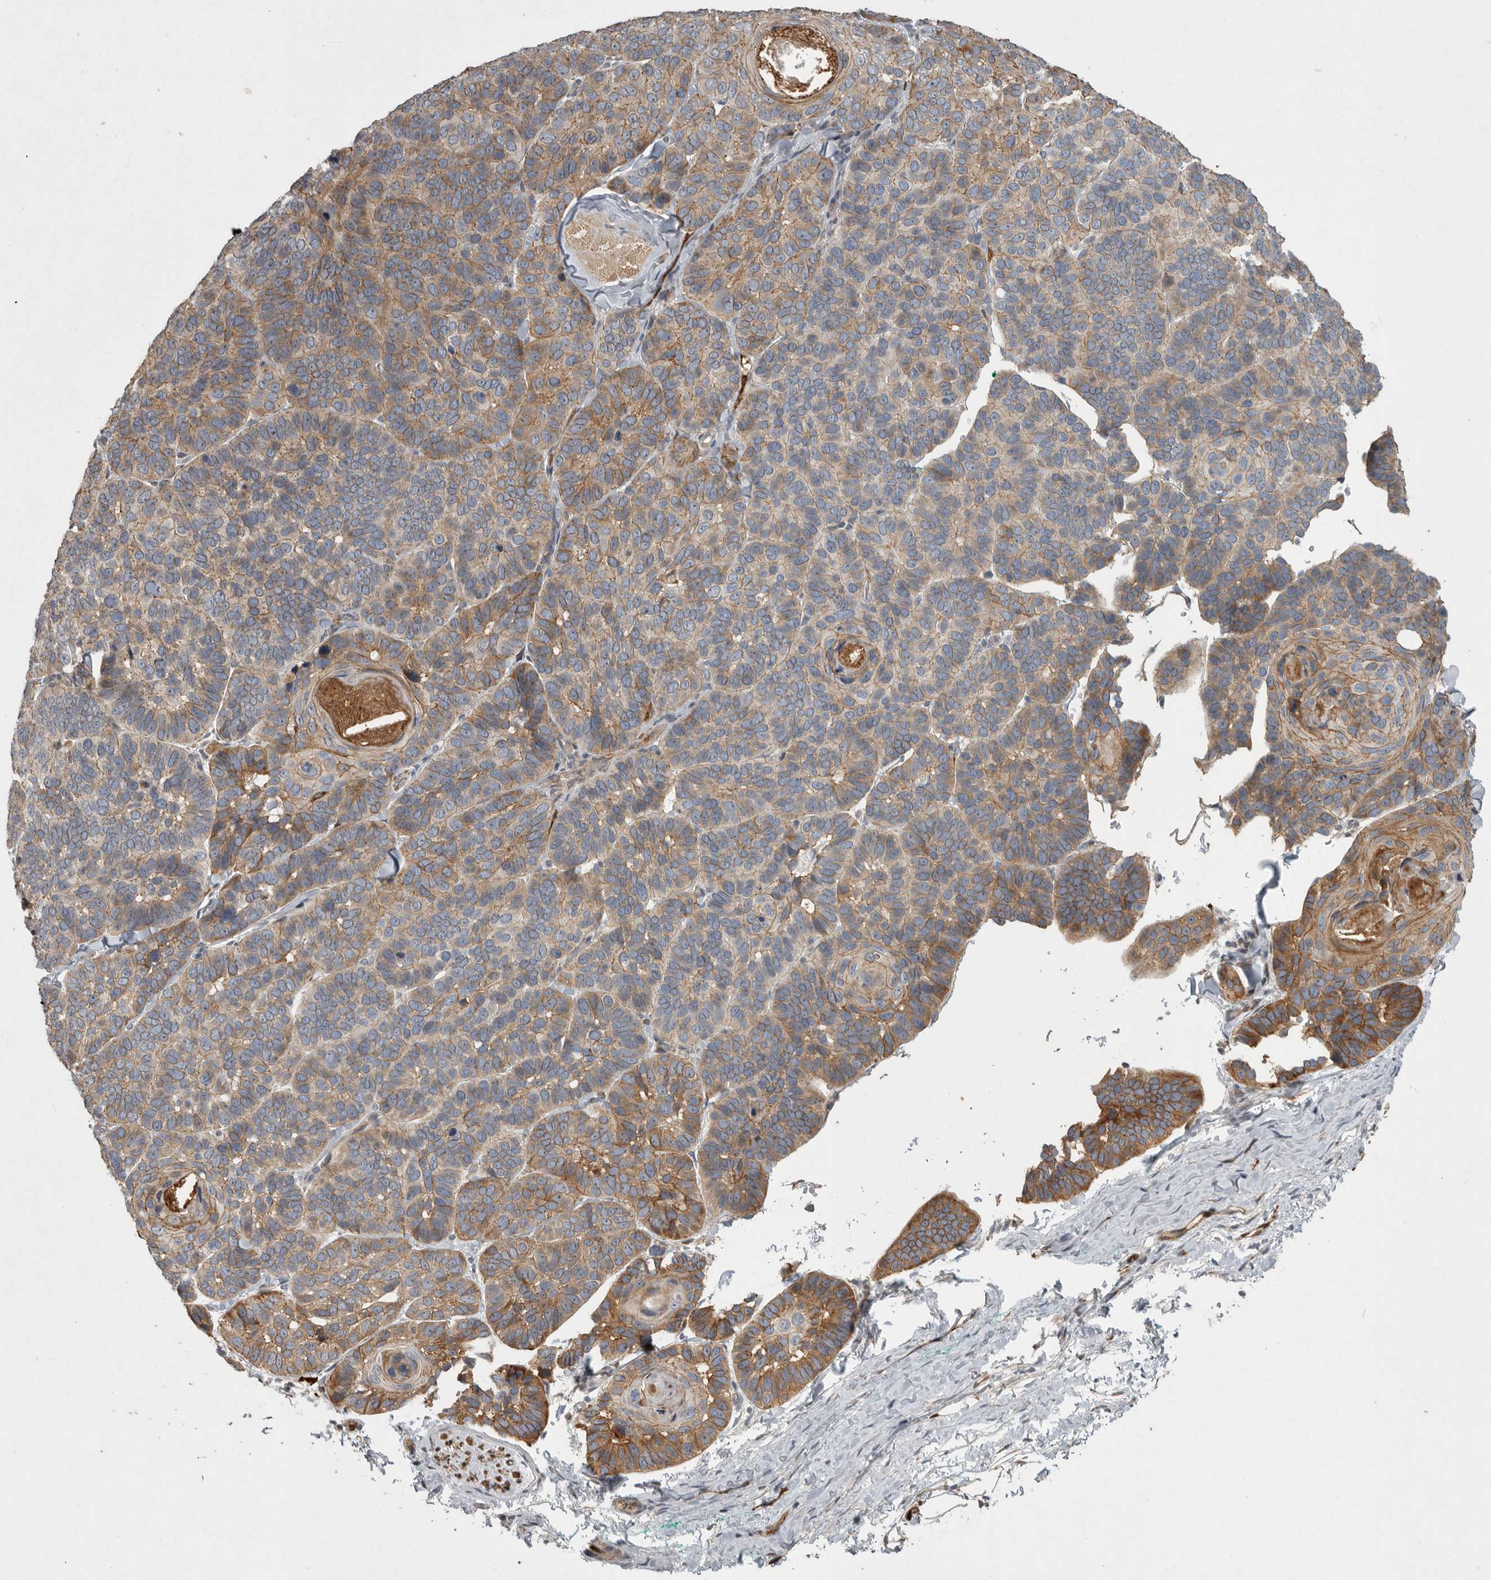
{"staining": {"intensity": "moderate", "quantity": ">75%", "location": "cytoplasmic/membranous"}, "tissue": "skin cancer", "cell_type": "Tumor cells", "image_type": "cancer", "snomed": [{"axis": "morphology", "description": "Basal cell carcinoma"}, {"axis": "topography", "description": "Skin"}], "caption": "Protein staining demonstrates moderate cytoplasmic/membranous positivity in about >75% of tumor cells in skin basal cell carcinoma.", "gene": "MPDZ", "patient": {"sex": "male", "age": 62}}